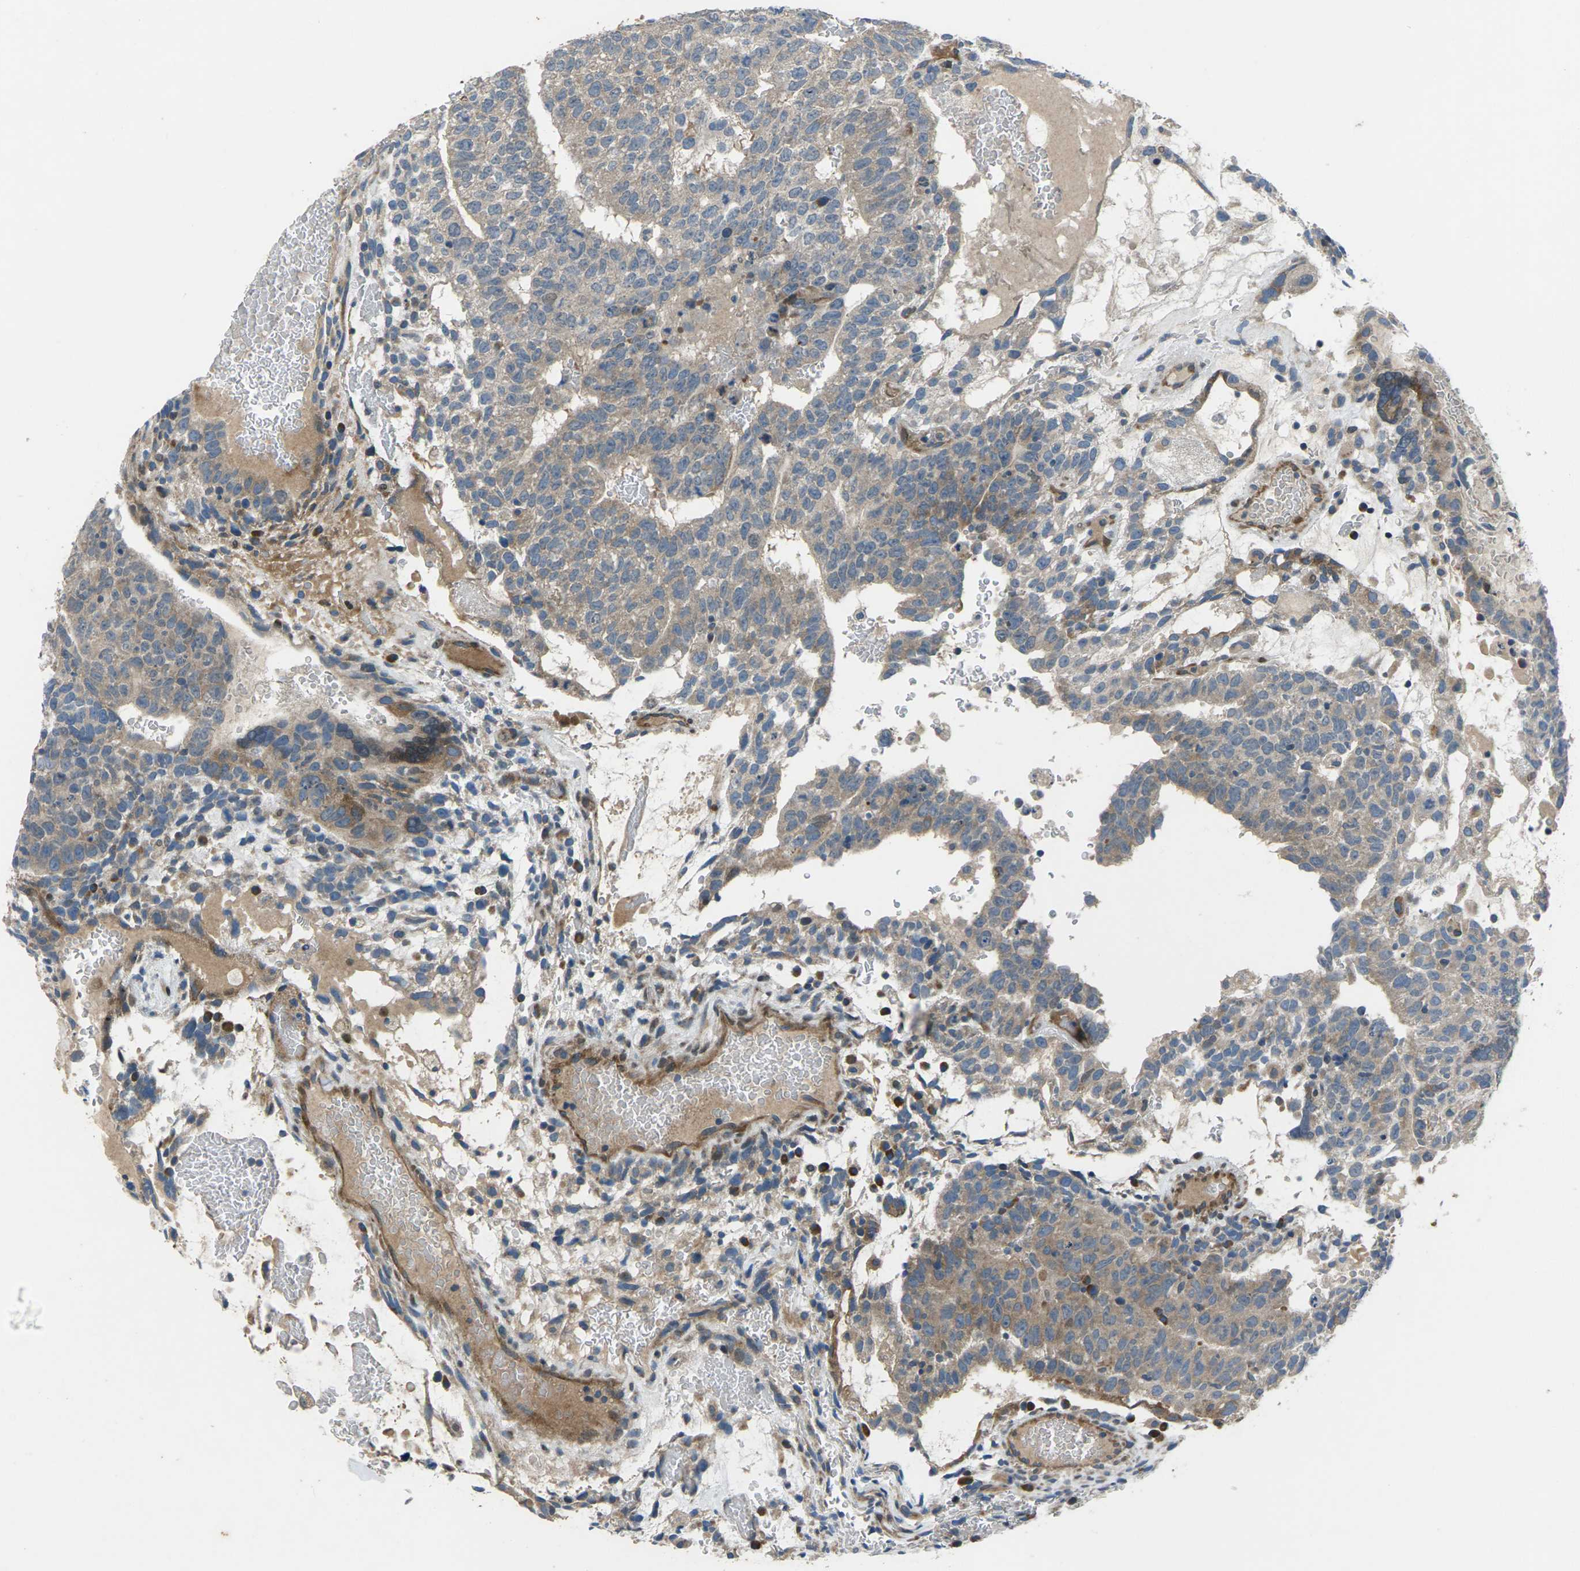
{"staining": {"intensity": "weak", "quantity": ">75%", "location": "cytoplasmic/membranous"}, "tissue": "testis cancer", "cell_type": "Tumor cells", "image_type": "cancer", "snomed": [{"axis": "morphology", "description": "Seminoma, NOS"}, {"axis": "morphology", "description": "Carcinoma, Embryonal, NOS"}, {"axis": "topography", "description": "Testis"}], "caption": "Immunohistochemical staining of human testis seminoma shows weak cytoplasmic/membranous protein staining in about >75% of tumor cells.", "gene": "EDNRA", "patient": {"sex": "male", "age": 52}}